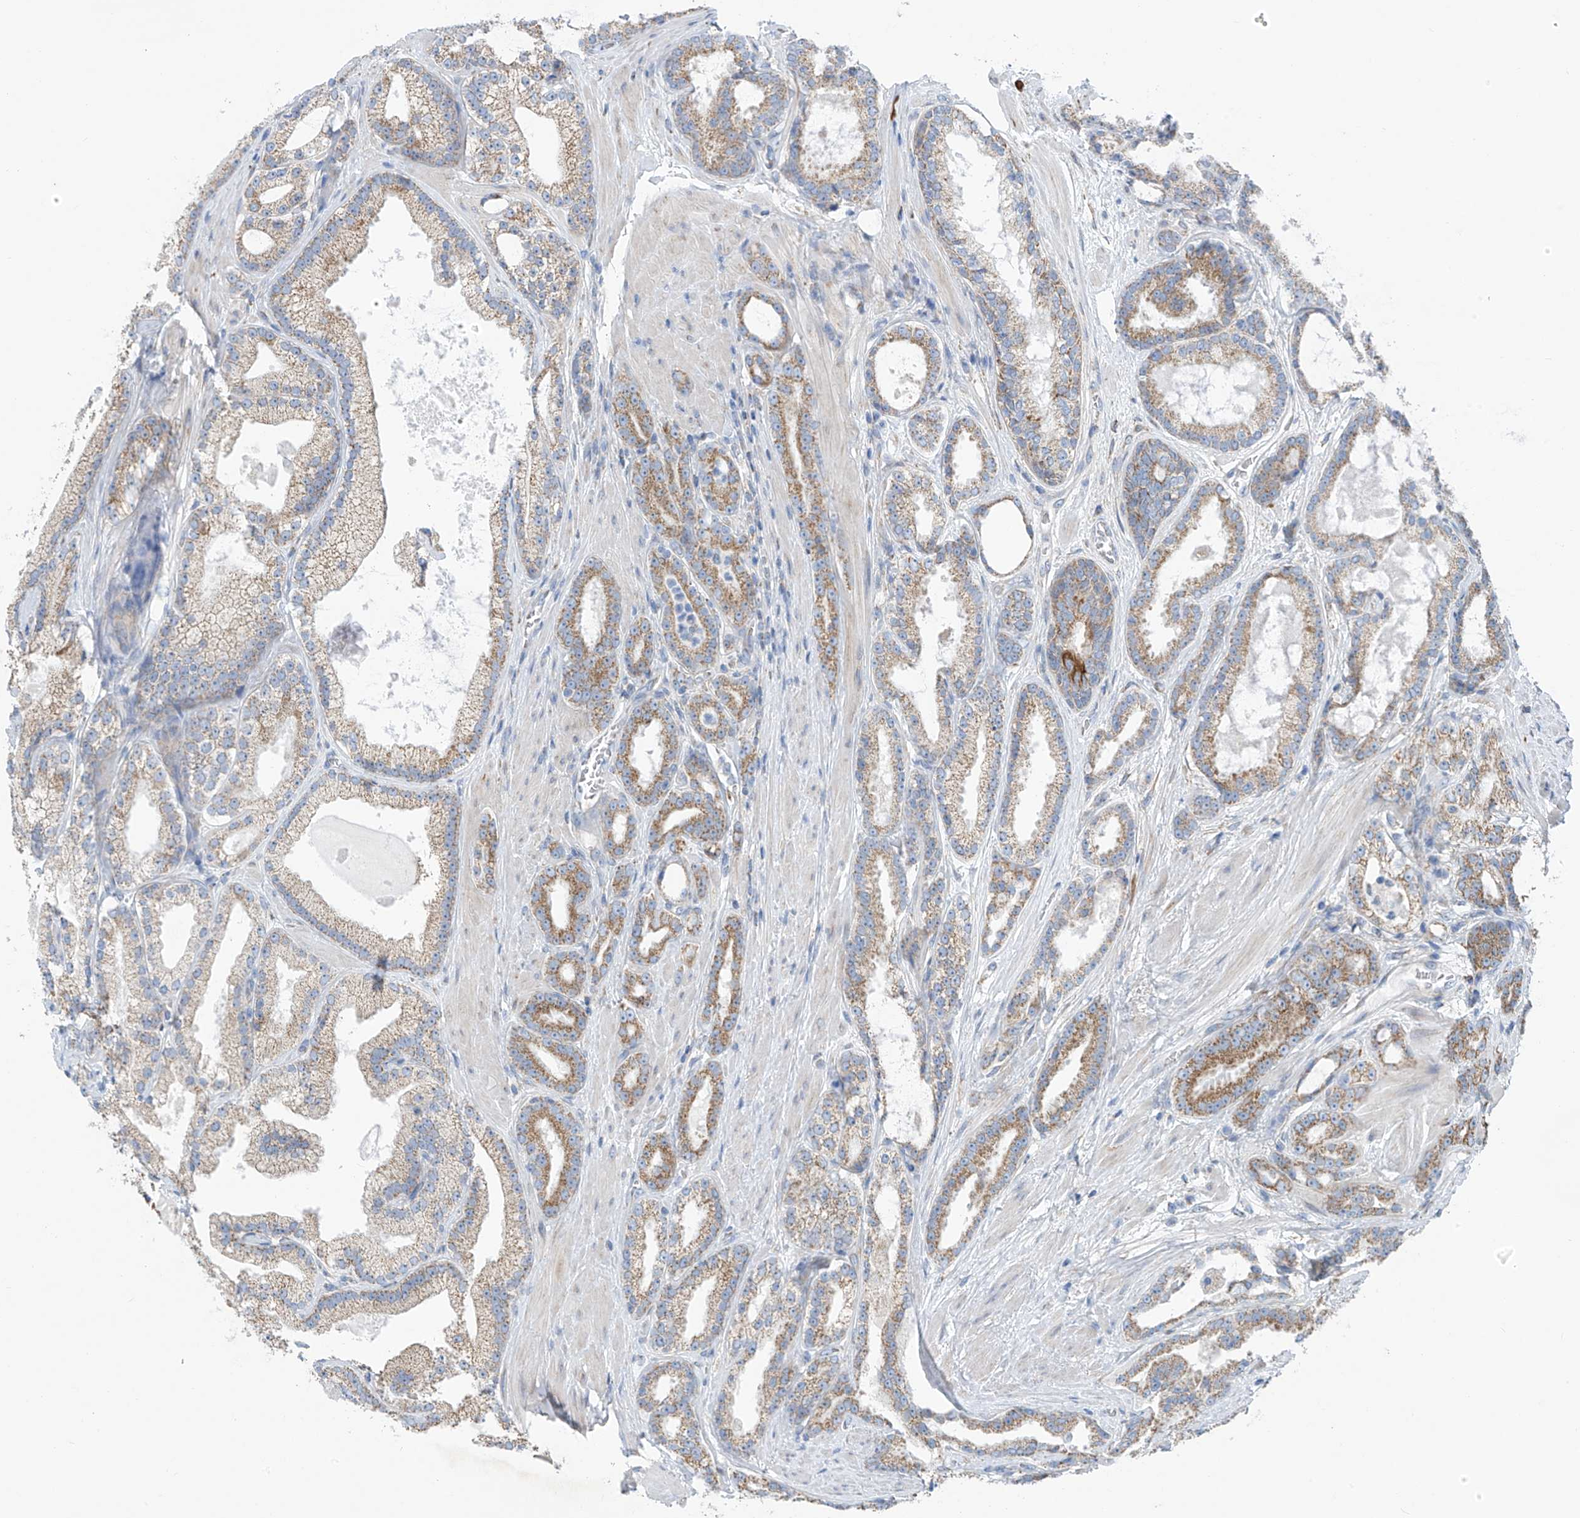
{"staining": {"intensity": "moderate", "quantity": ">75%", "location": "cytoplasmic/membranous"}, "tissue": "prostate cancer", "cell_type": "Tumor cells", "image_type": "cancer", "snomed": [{"axis": "morphology", "description": "Adenocarcinoma, High grade"}, {"axis": "topography", "description": "Prostate"}], "caption": "Brown immunohistochemical staining in human prostate cancer exhibits moderate cytoplasmic/membranous expression in about >75% of tumor cells.", "gene": "EOMES", "patient": {"sex": "male", "age": 60}}